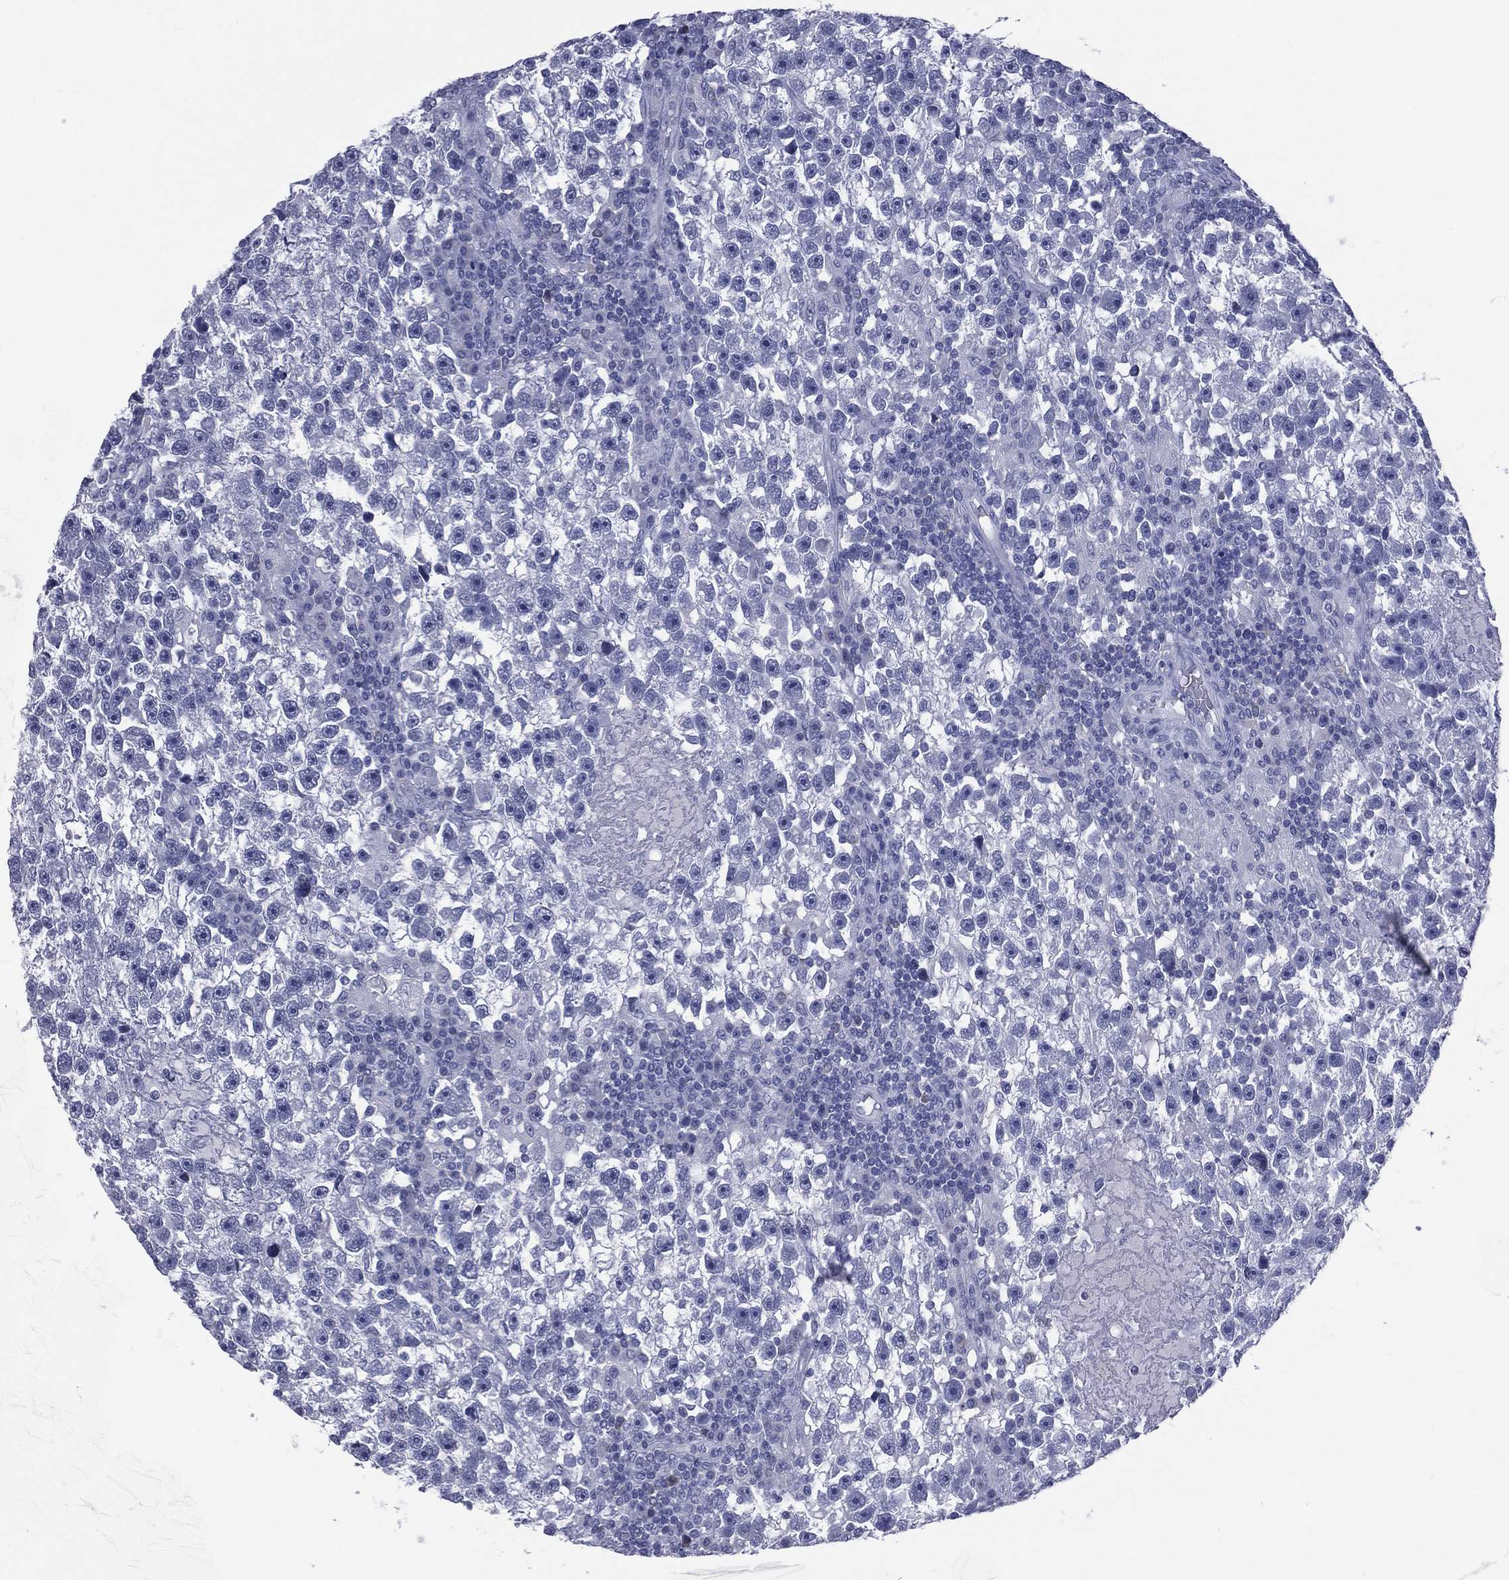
{"staining": {"intensity": "negative", "quantity": "none", "location": "none"}, "tissue": "testis cancer", "cell_type": "Tumor cells", "image_type": "cancer", "snomed": [{"axis": "morphology", "description": "Seminoma, NOS"}, {"axis": "topography", "description": "Testis"}], "caption": "DAB immunohistochemical staining of testis seminoma exhibits no significant expression in tumor cells.", "gene": "MLN", "patient": {"sex": "male", "age": 47}}